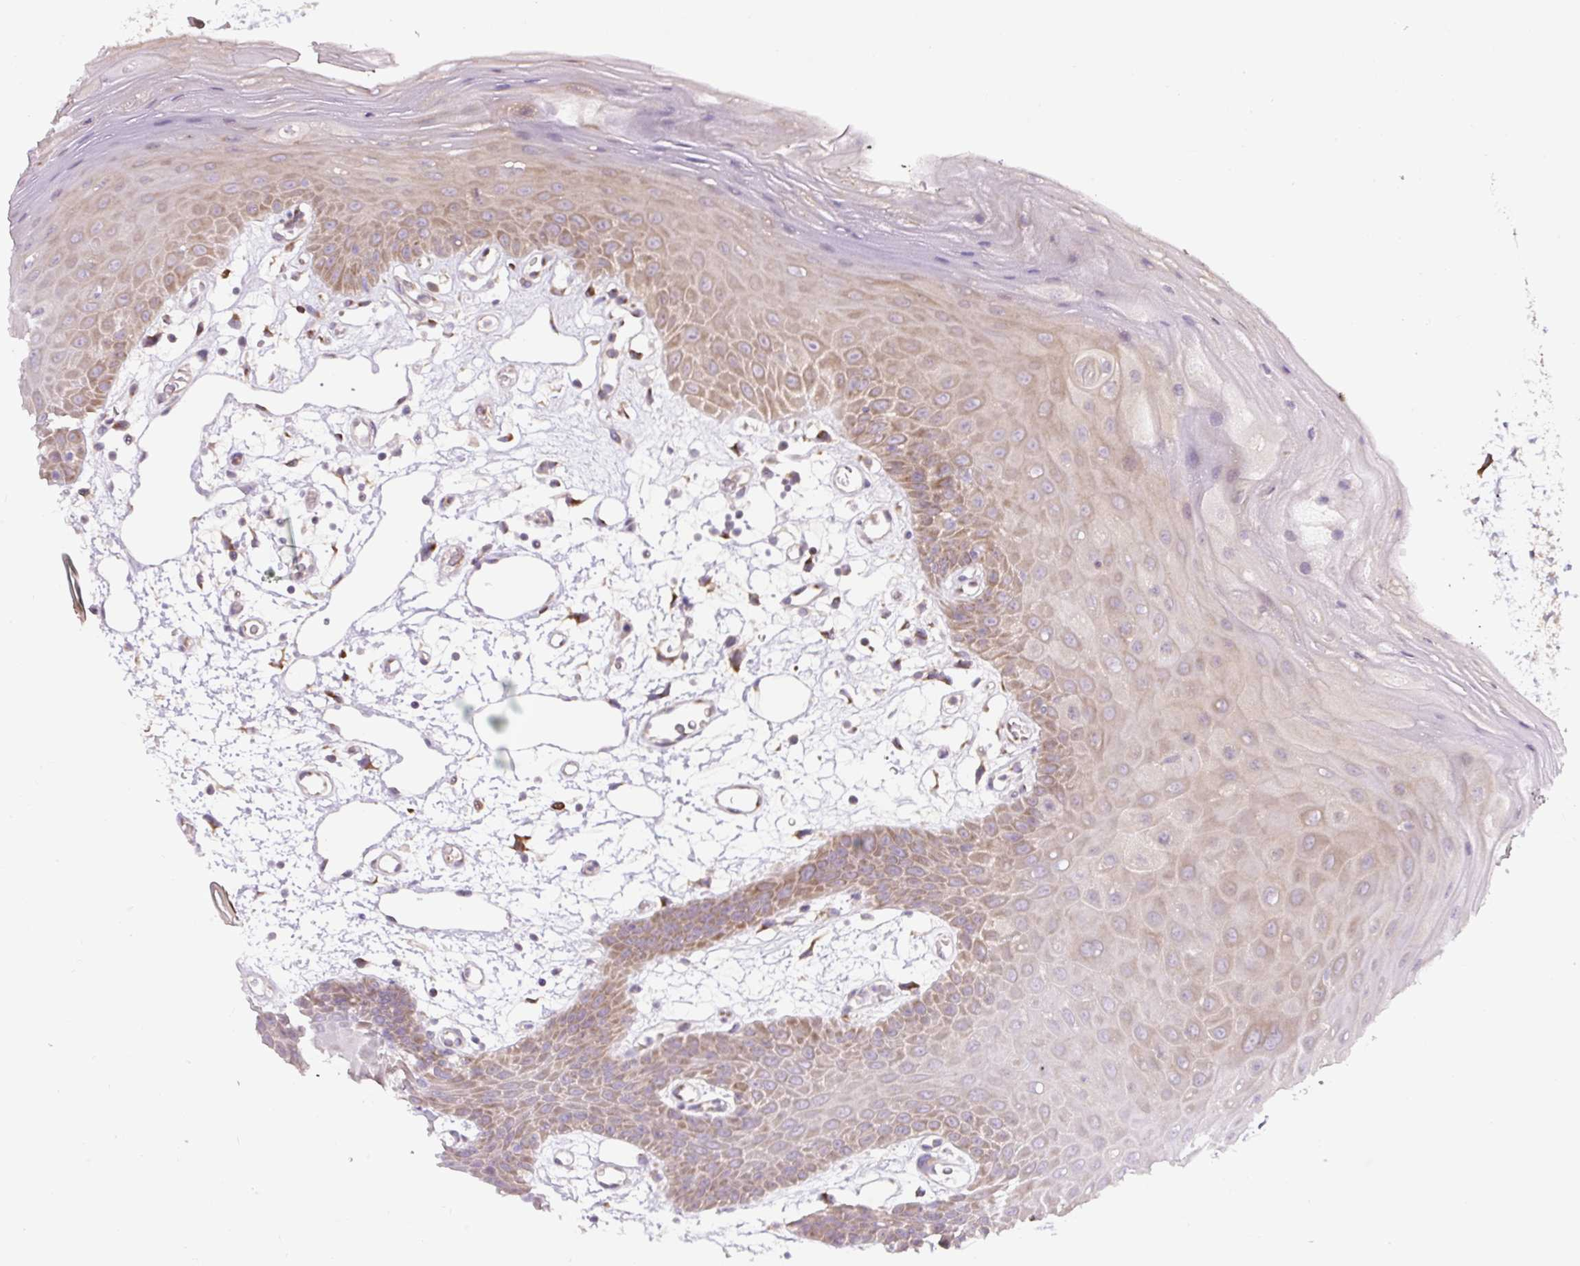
{"staining": {"intensity": "moderate", "quantity": "25%-75%", "location": "cytoplasmic/membranous"}, "tissue": "oral mucosa", "cell_type": "Squamous epithelial cells", "image_type": "normal", "snomed": [{"axis": "morphology", "description": "Normal tissue, NOS"}, {"axis": "topography", "description": "Oral tissue"}], "caption": "DAB immunohistochemical staining of benign human oral mucosa reveals moderate cytoplasmic/membranous protein expression in approximately 25%-75% of squamous epithelial cells. The staining was performed using DAB (3,3'-diaminobenzidine), with brown indicating positive protein expression. Nuclei are stained blue with hematoxylin.", "gene": "MLX", "patient": {"sex": "female", "age": 59}}